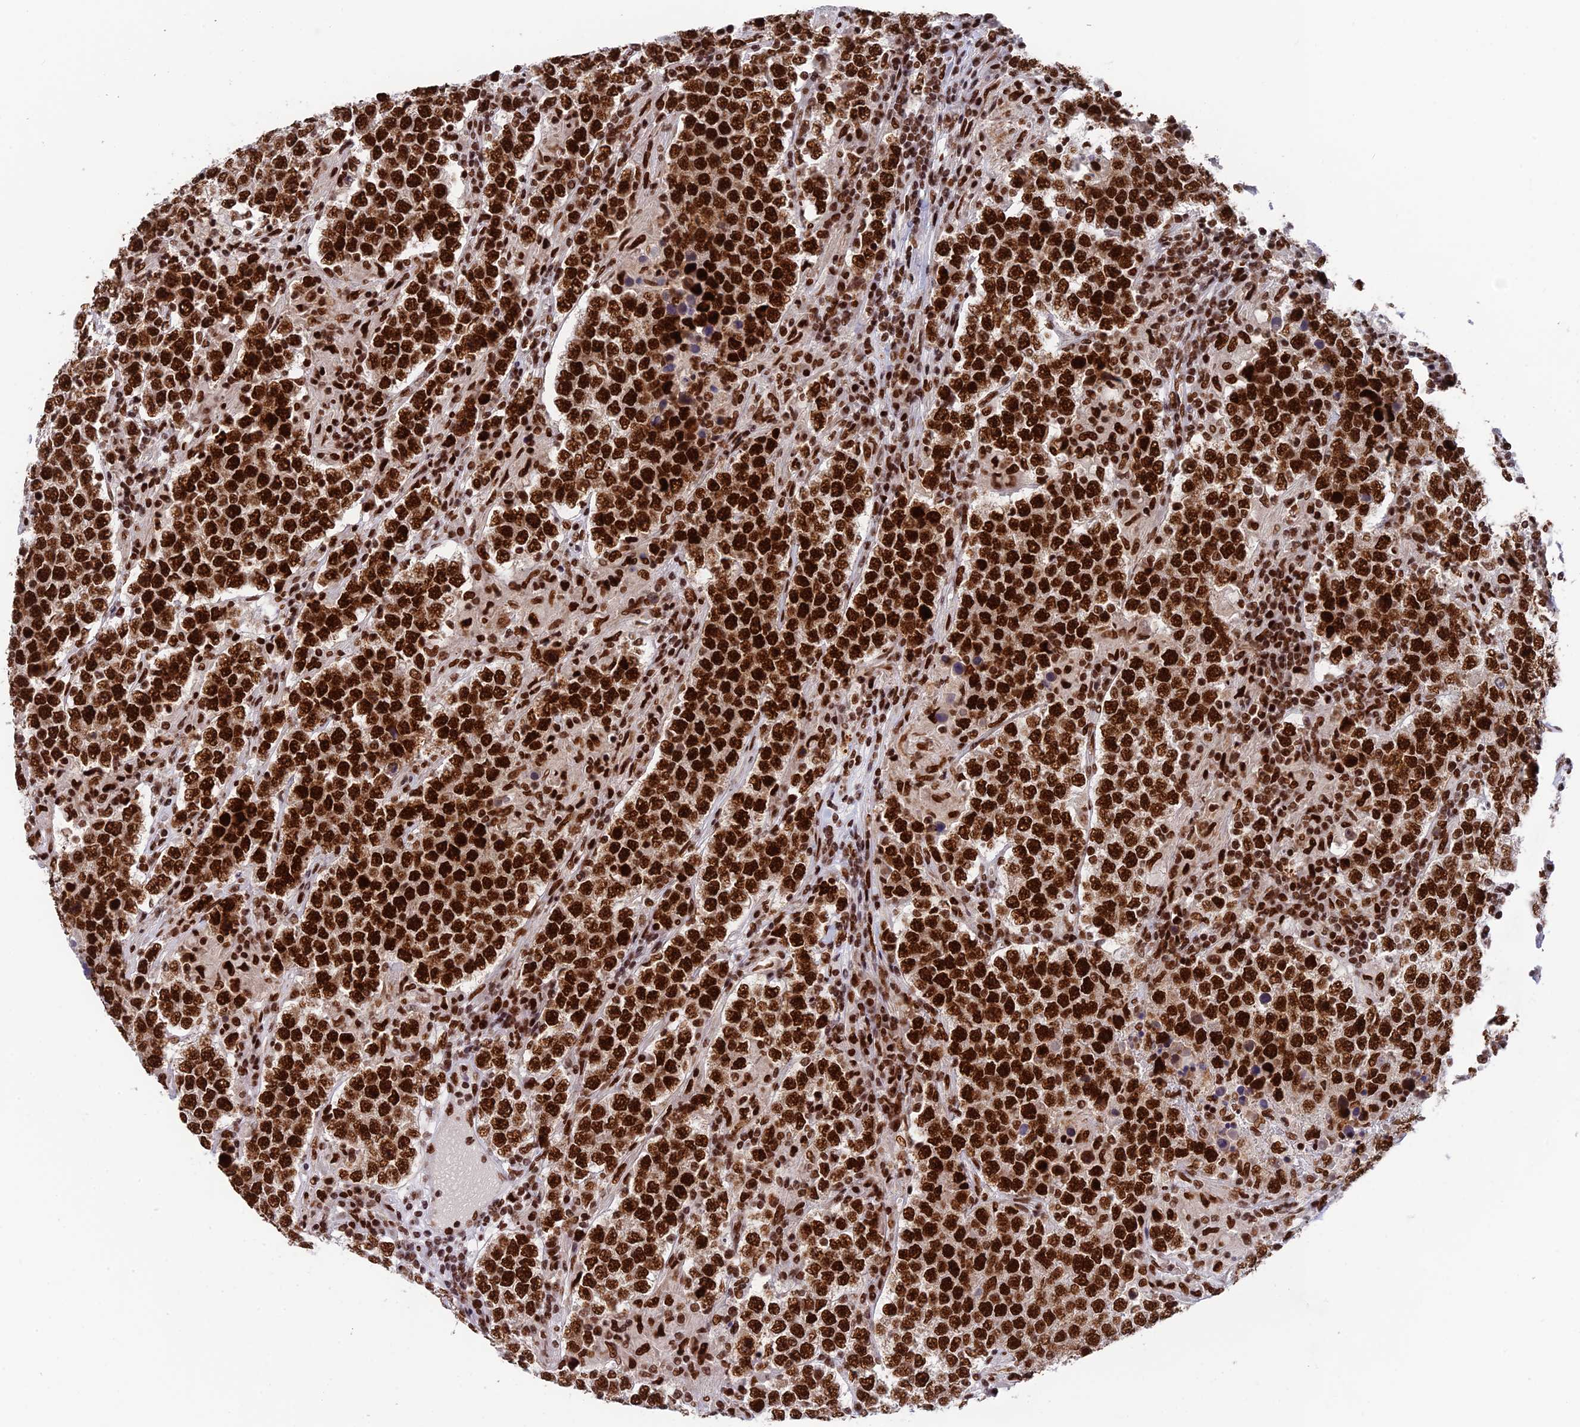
{"staining": {"intensity": "strong", "quantity": ">75%", "location": "nuclear"}, "tissue": "testis cancer", "cell_type": "Tumor cells", "image_type": "cancer", "snomed": [{"axis": "morphology", "description": "Normal tissue, NOS"}, {"axis": "morphology", "description": "Urothelial carcinoma, High grade"}, {"axis": "morphology", "description": "Seminoma, NOS"}, {"axis": "morphology", "description": "Carcinoma, Embryonal, NOS"}, {"axis": "topography", "description": "Urinary bladder"}, {"axis": "topography", "description": "Testis"}], "caption": "A high amount of strong nuclear positivity is appreciated in about >75% of tumor cells in testis cancer (embryonal carcinoma) tissue. The protein of interest is stained brown, and the nuclei are stained in blue (DAB (3,3'-diaminobenzidine) IHC with brightfield microscopy, high magnification).", "gene": "EEF1AKMT3", "patient": {"sex": "male", "age": 41}}